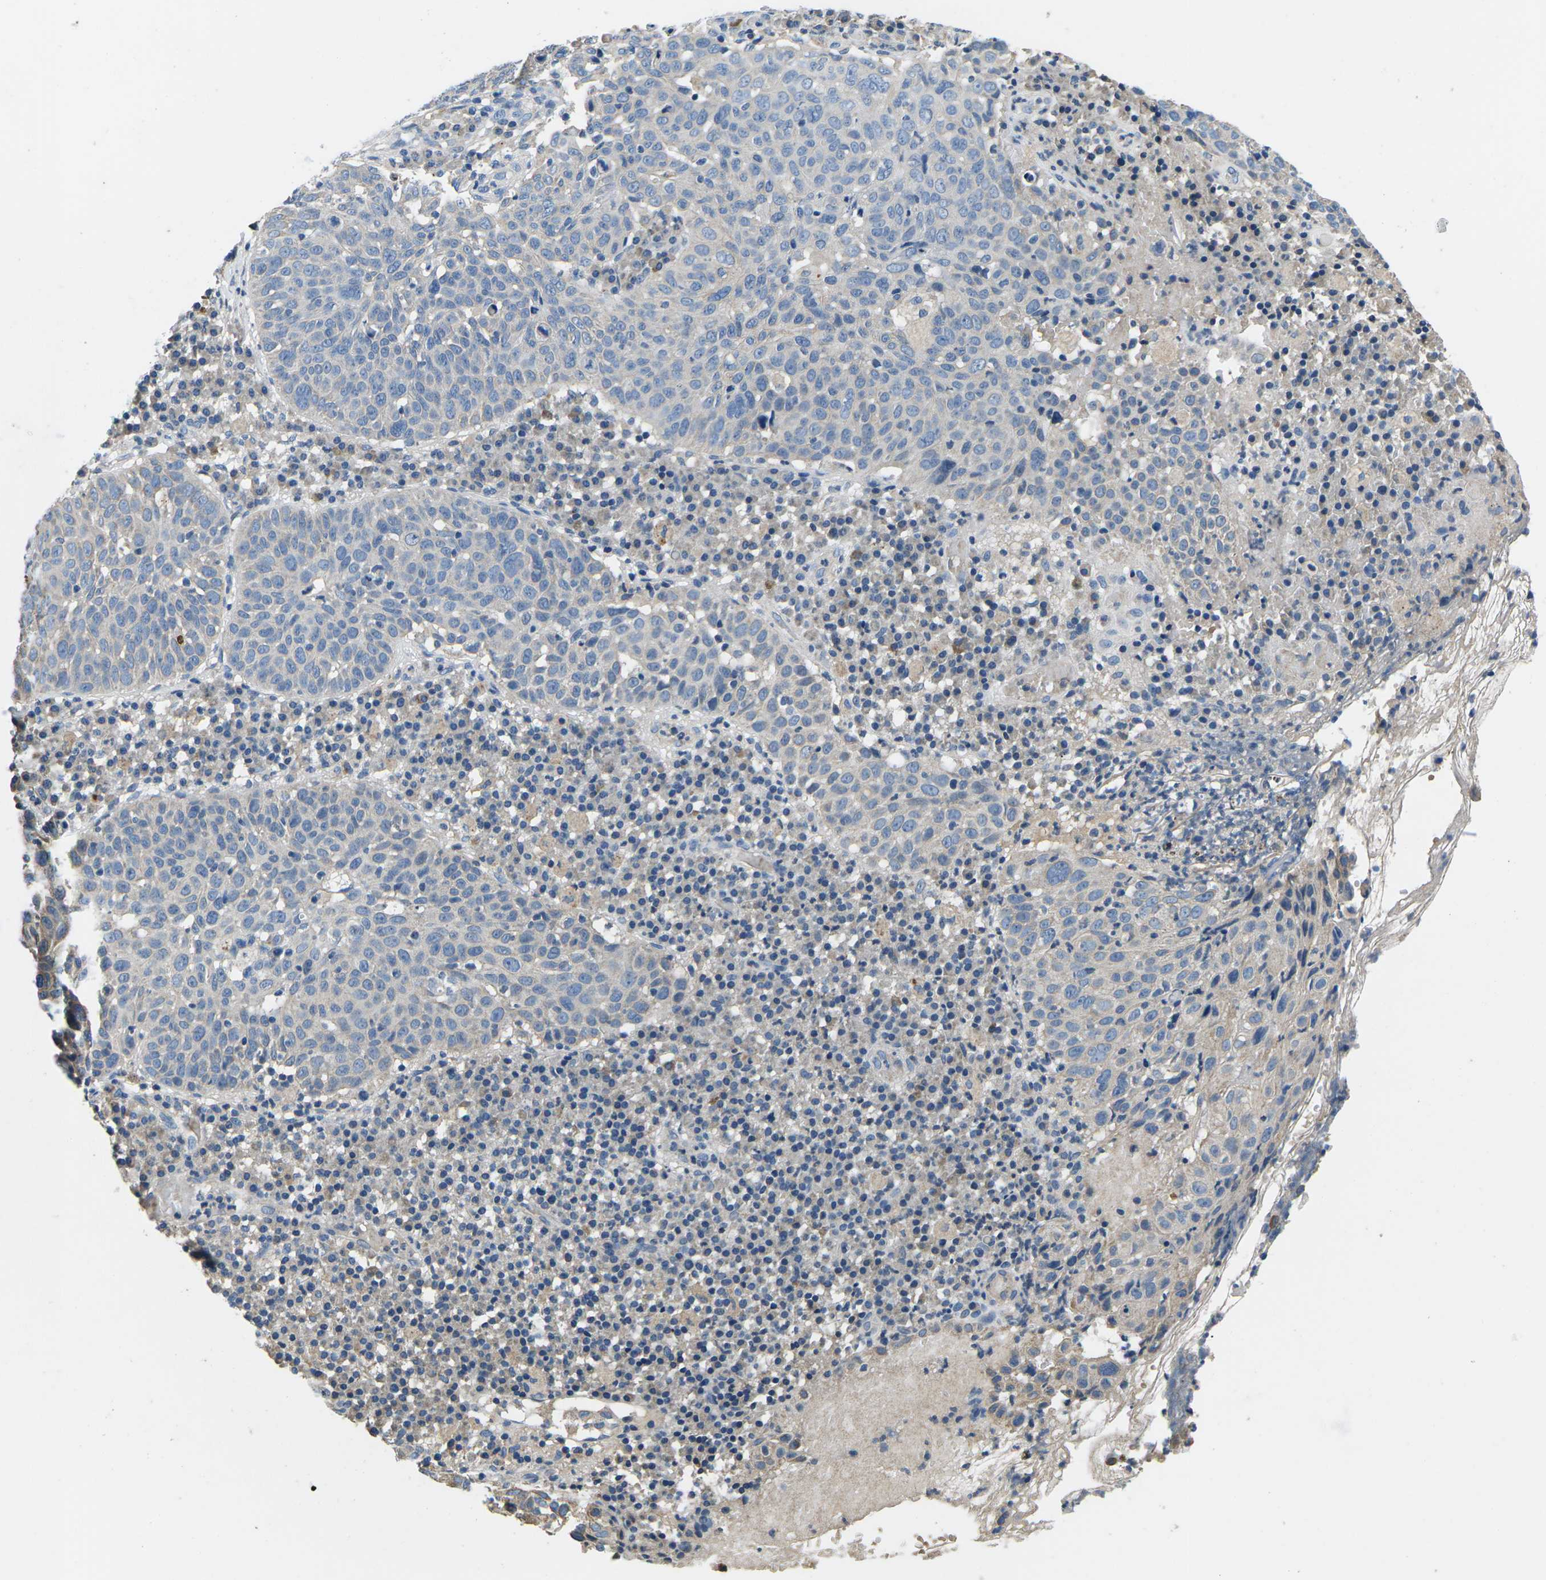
{"staining": {"intensity": "negative", "quantity": "none", "location": "none"}, "tissue": "skin cancer", "cell_type": "Tumor cells", "image_type": "cancer", "snomed": [{"axis": "morphology", "description": "Squamous cell carcinoma in situ, NOS"}, {"axis": "morphology", "description": "Squamous cell carcinoma, NOS"}, {"axis": "topography", "description": "Skin"}], "caption": "IHC histopathology image of human squamous cell carcinoma (skin) stained for a protein (brown), which shows no staining in tumor cells.", "gene": "PDCD6IP", "patient": {"sex": "male", "age": 93}}